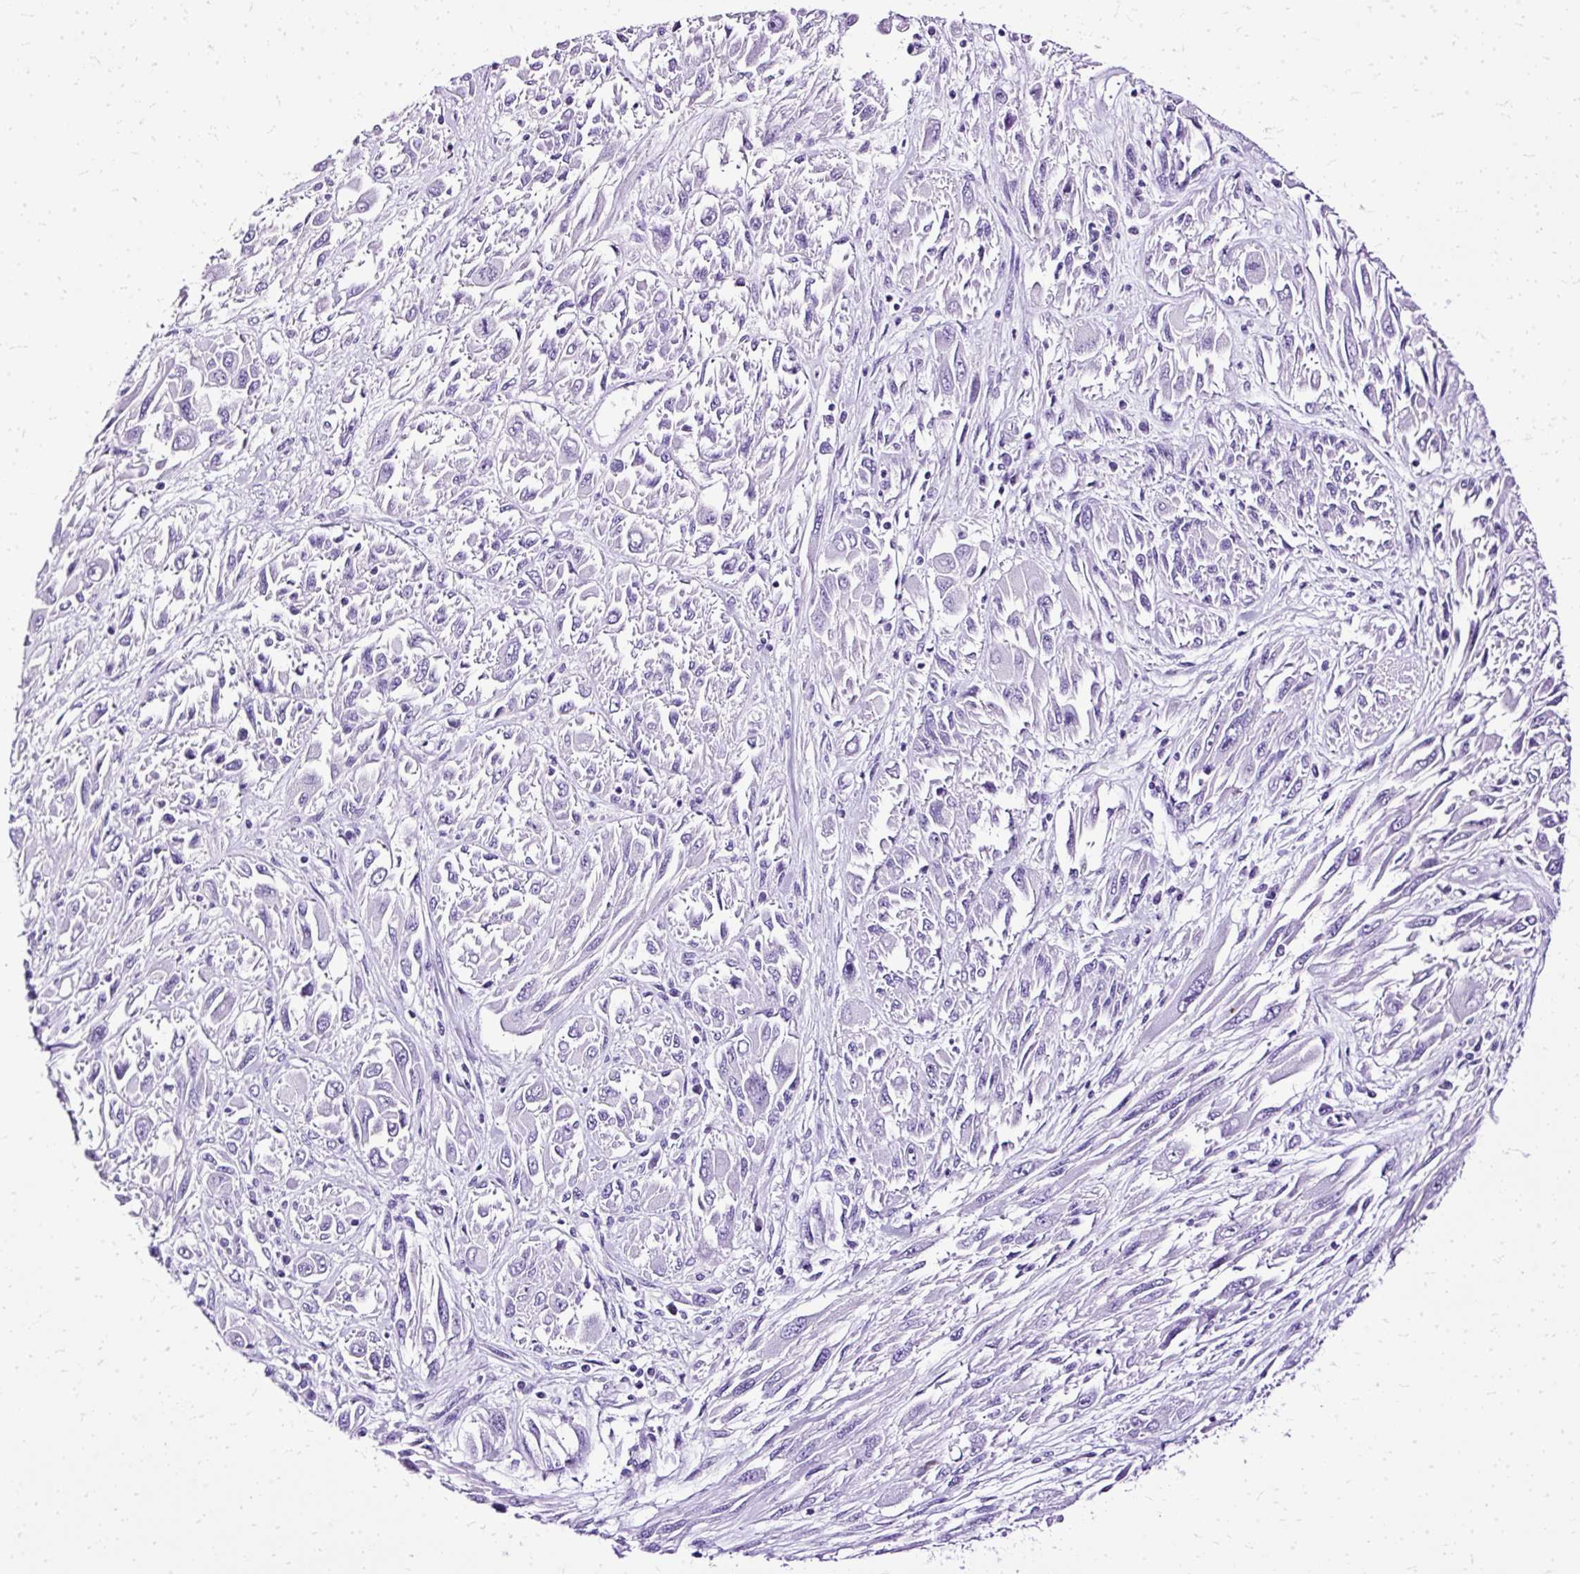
{"staining": {"intensity": "negative", "quantity": "none", "location": "none"}, "tissue": "melanoma", "cell_type": "Tumor cells", "image_type": "cancer", "snomed": [{"axis": "morphology", "description": "Malignant melanoma, NOS"}, {"axis": "topography", "description": "Skin"}], "caption": "The image displays no staining of tumor cells in melanoma.", "gene": "SLC8A2", "patient": {"sex": "female", "age": 91}}